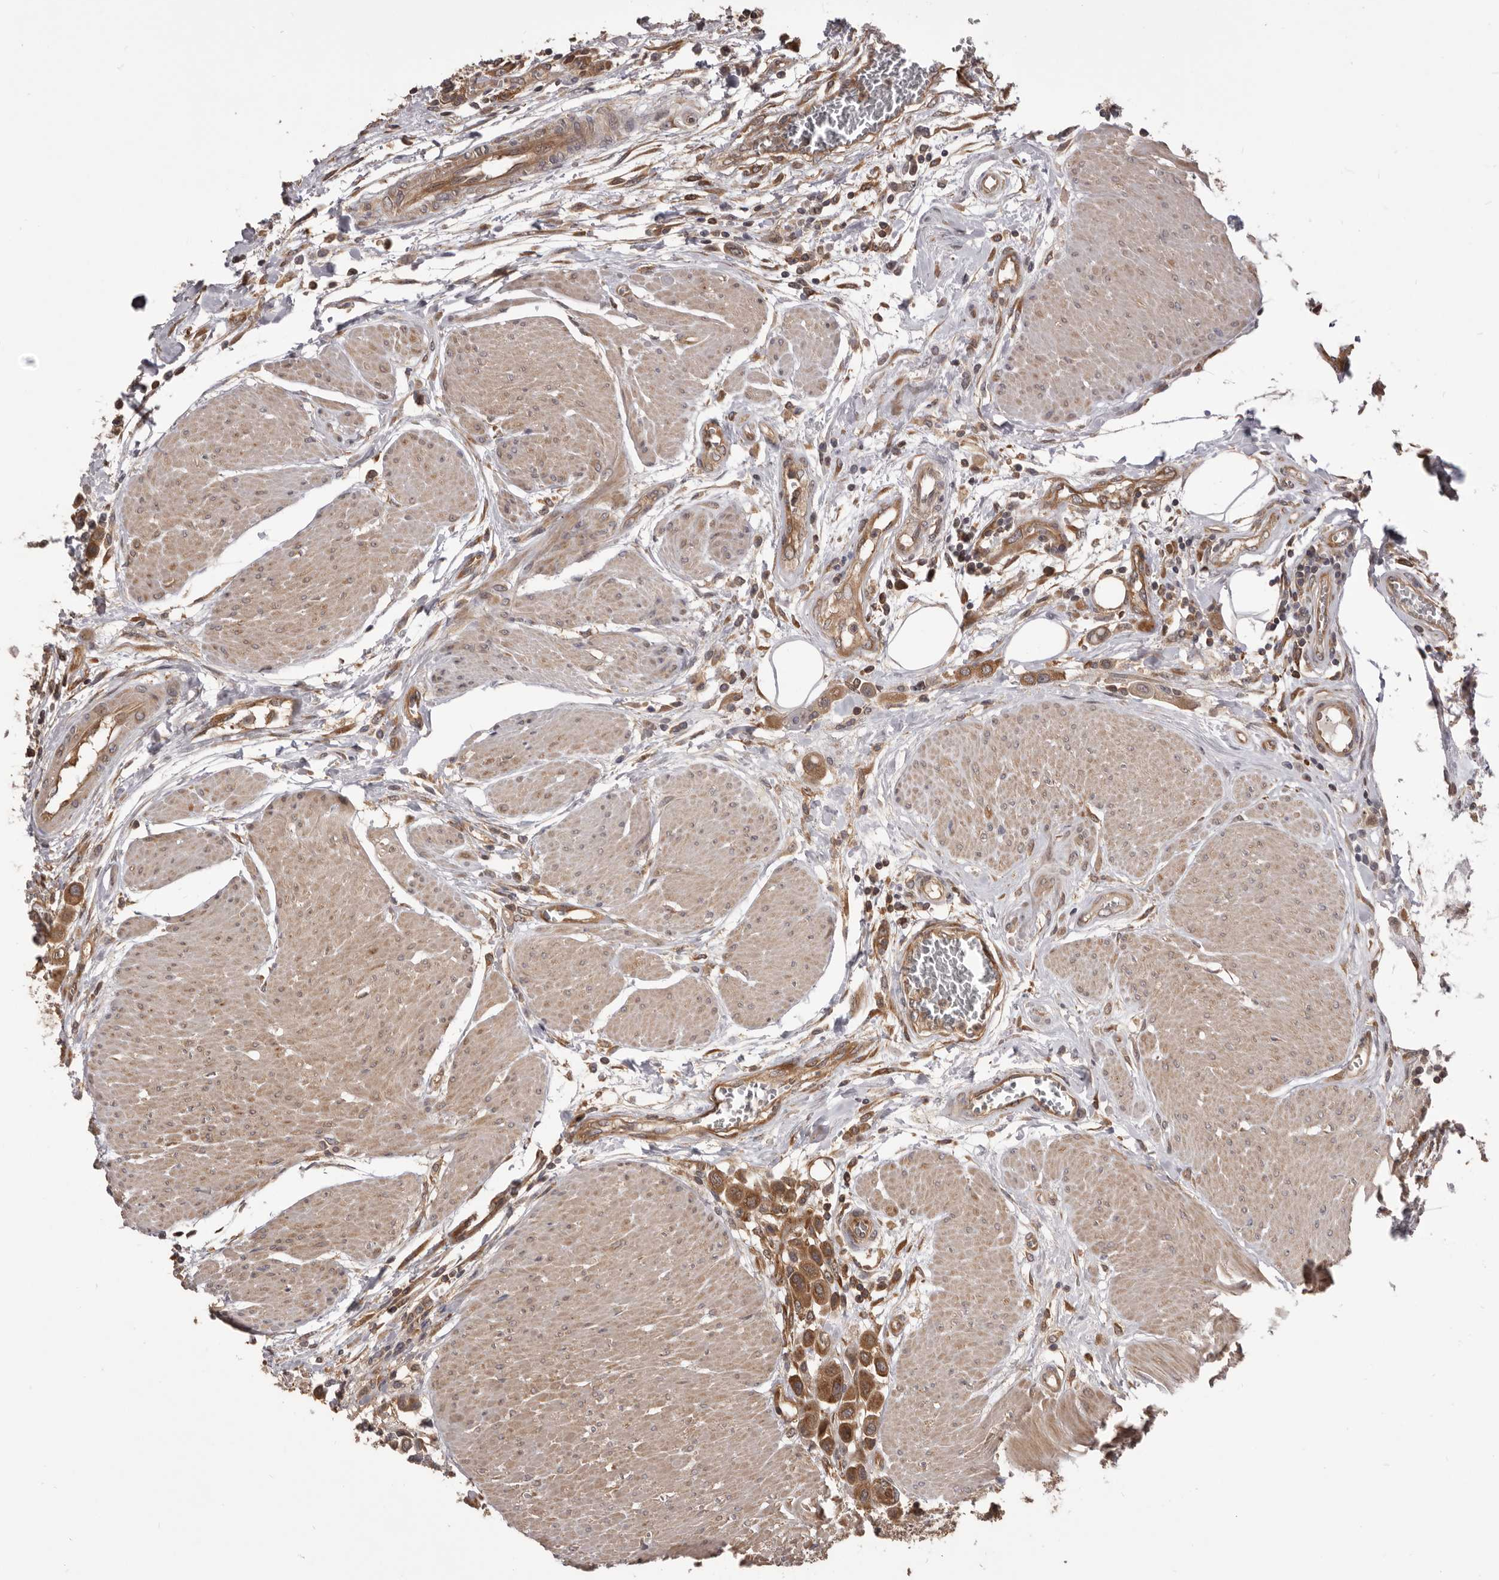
{"staining": {"intensity": "moderate", "quantity": ">75%", "location": "cytoplasmic/membranous"}, "tissue": "urothelial cancer", "cell_type": "Tumor cells", "image_type": "cancer", "snomed": [{"axis": "morphology", "description": "Urothelial carcinoma, High grade"}, {"axis": "topography", "description": "Urinary bladder"}], "caption": "Immunohistochemical staining of urothelial carcinoma (high-grade) demonstrates moderate cytoplasmic/membranous protein positivity in approximately >75% of tumor cells.", "gene": "HBS1L", "patient": {"sex": "male", "age": 50}}